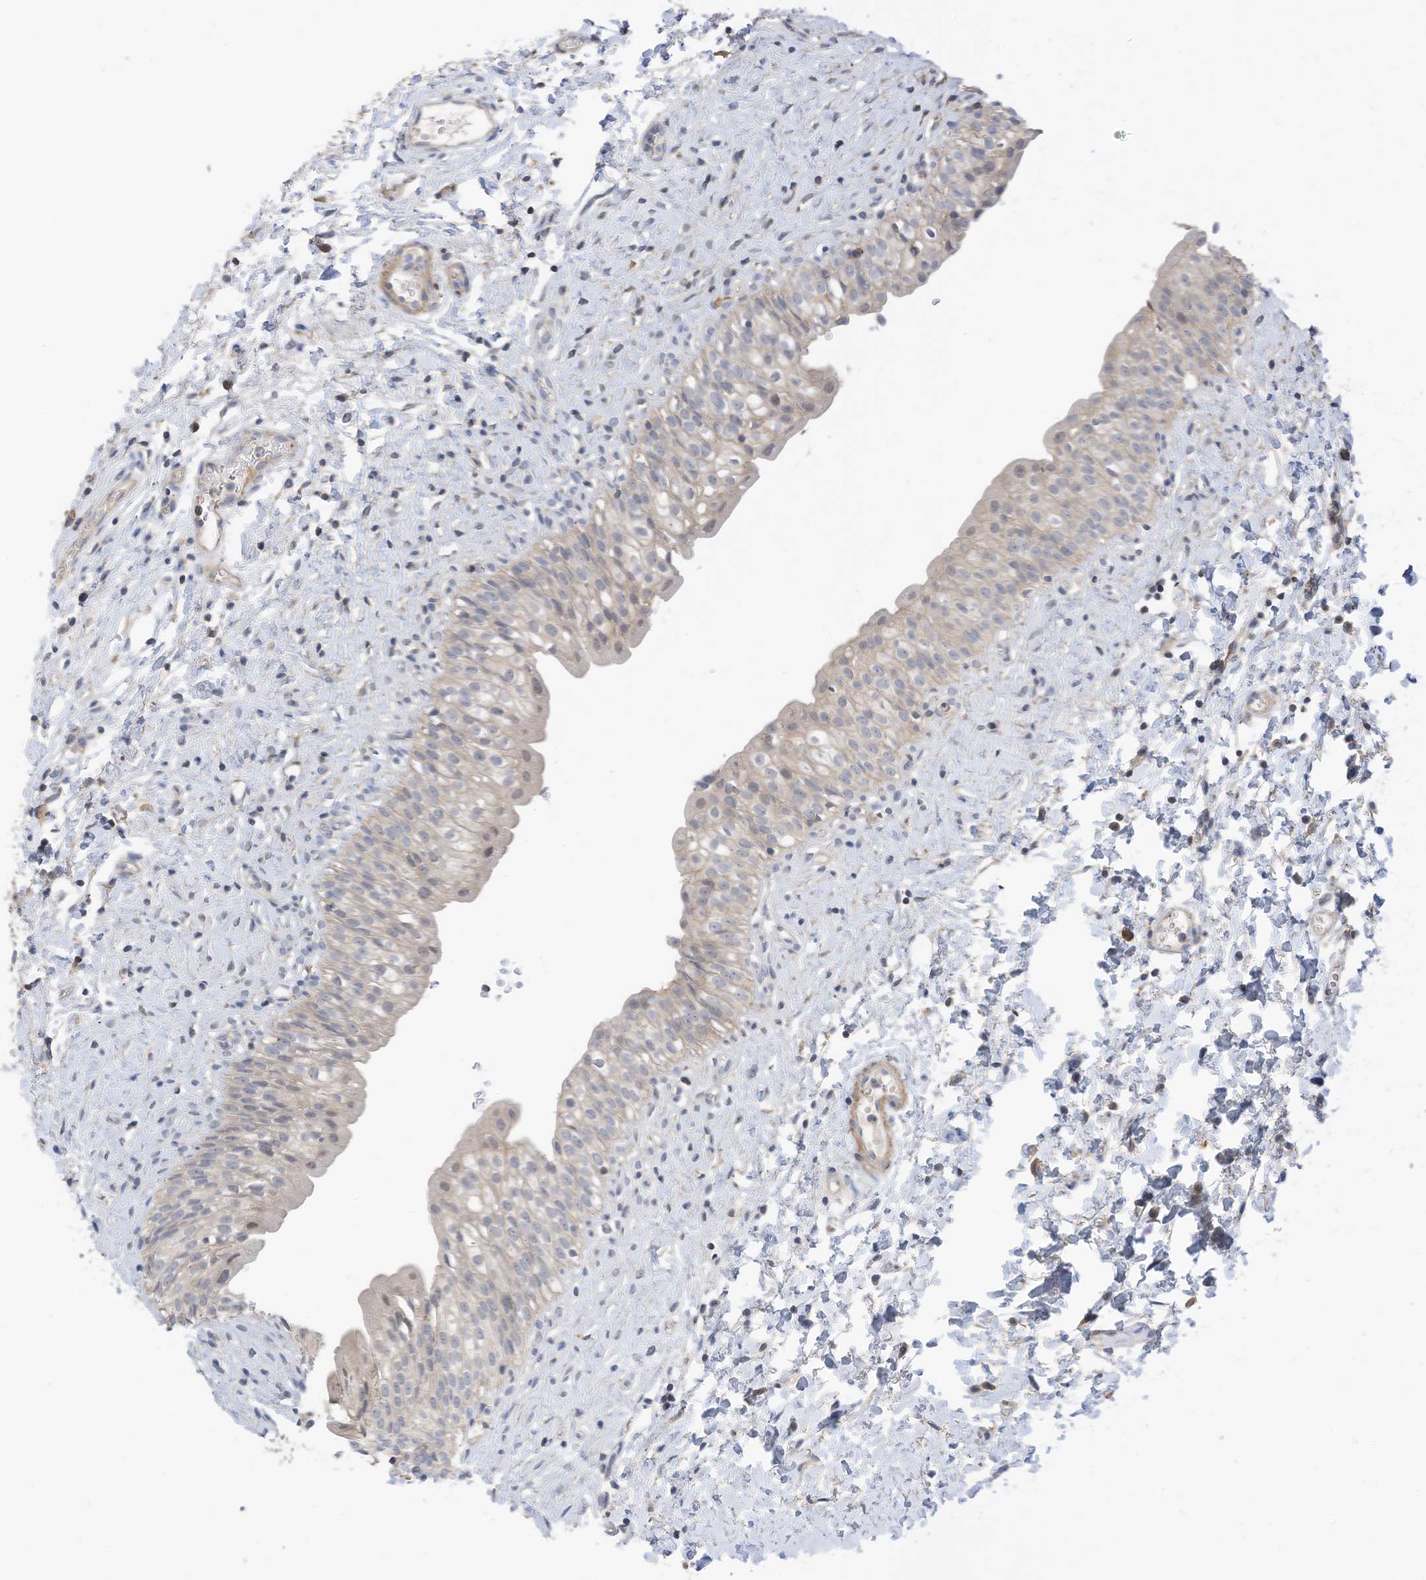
{"staining": {"intensity": "negative", "quantity": "none", "location": "none"}, "tissue": "urinary bladder", "cell_type": "Urothelial cells", "image_type": "normal", "snomed": [{"axis": "morphology", "description": "Normal tissue, NOS"}, {"axis": "topography", "description": "Urinary bladder"}], "caption": "DAB (3,3'-diaminobenzidine) immunohistochemical staining of normal human urinary bladder reveals no significant staining in urothelial cells. Brightfield microscopy of immunohistochemistry (IHC) stained with DAB (brown) and hematoxylin (blue), captured at high magnification.", "gene": "SLFN14", "patient": {"sex": "male", "age": 51}}